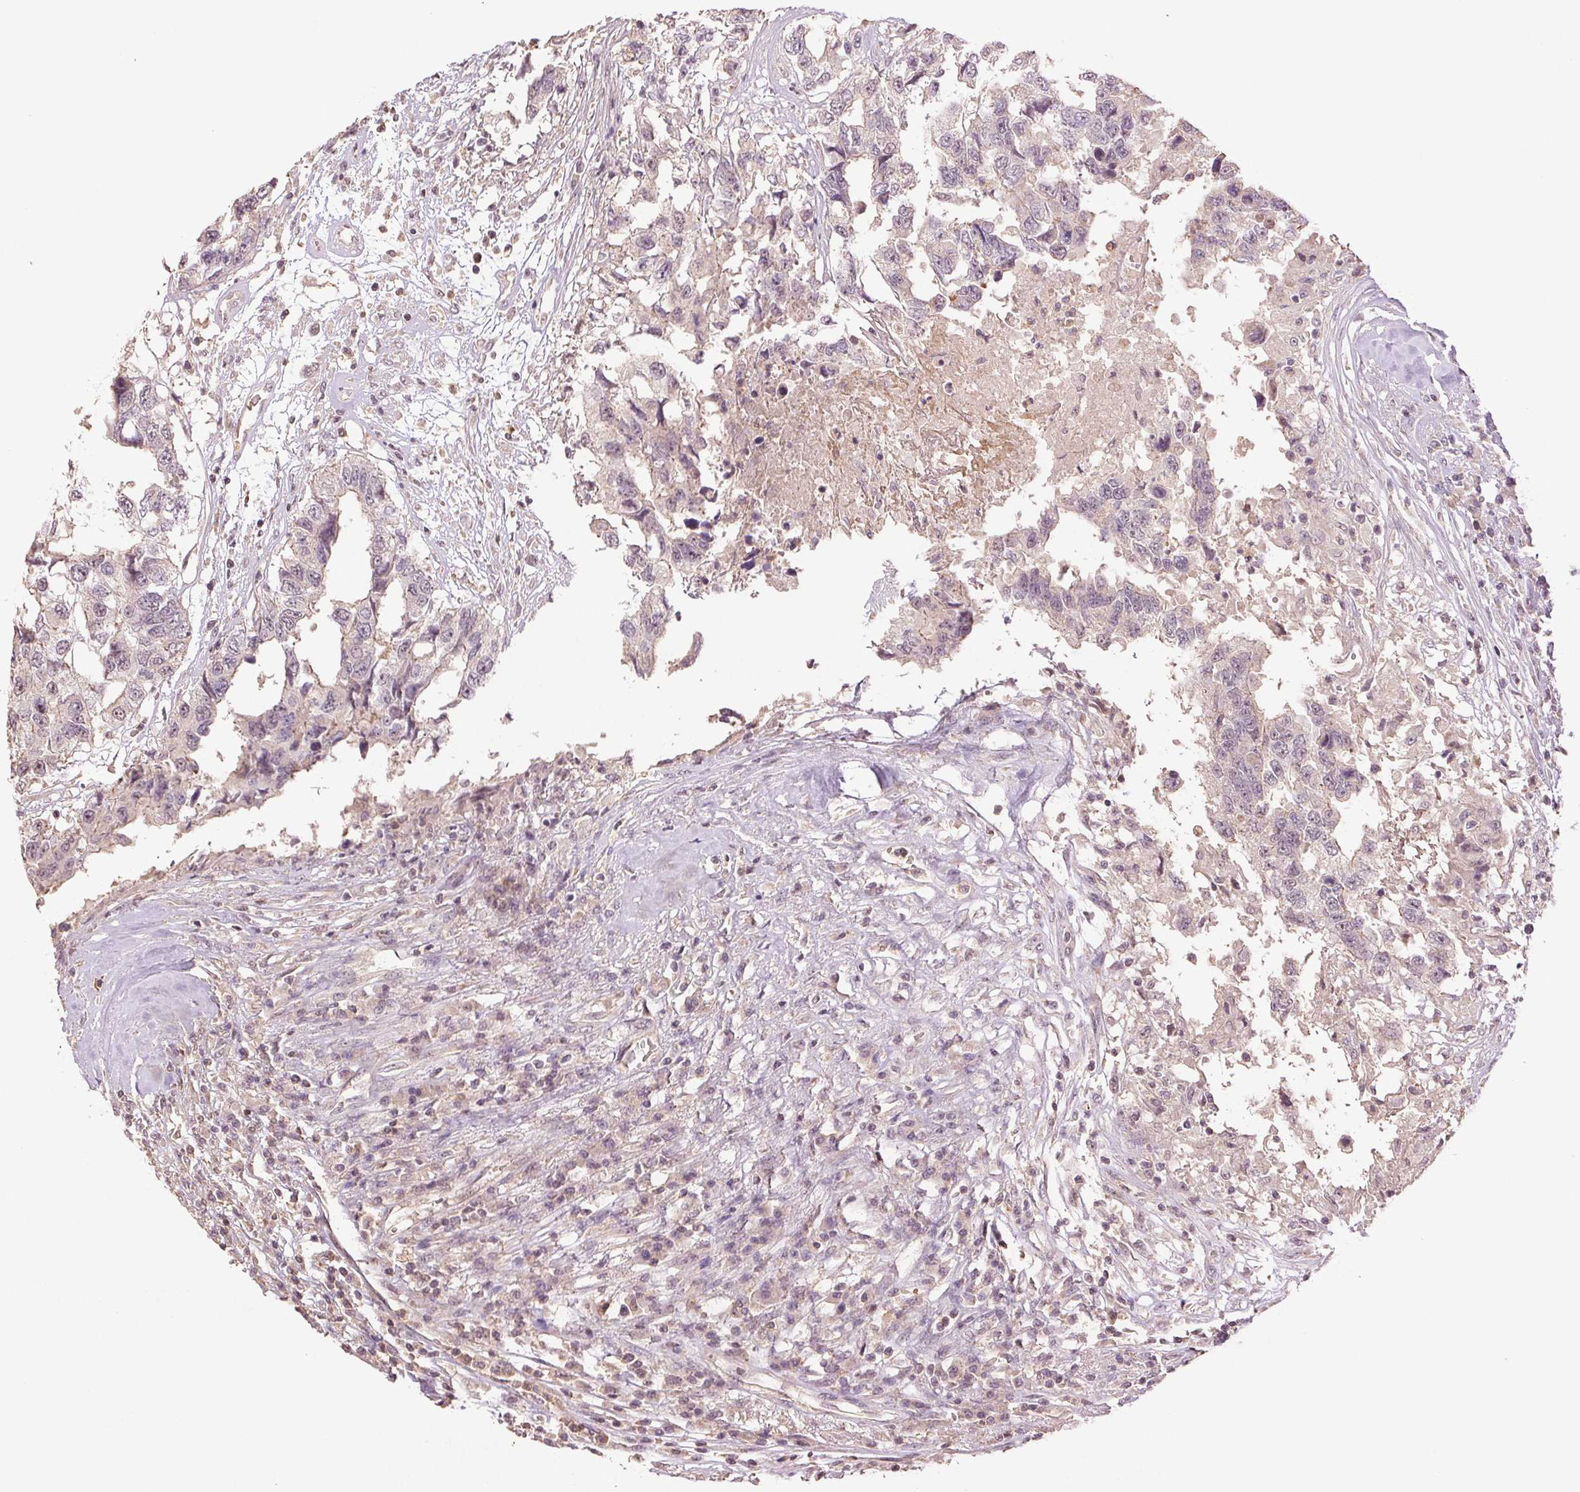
{"staining": {"intensity": "negative", "quantity": "none", "location": "none"}, "tissue": "testis cancer", "cell_type": "Tumor cells", "image_type": "cancer", "snomed": [{"axis": "morphology", "description": "Carcinoma, Embryonal, NOS"}, {"axis": "topography", "description": "Testis"}], "caption": "This is an immunohistochemistry photomicrograph of human testis cancer (embryonal carcinoma). There is no positivity in tumor cells.", "gene": "TMEM253", "patient": {"sex": "male", "age": 83}}